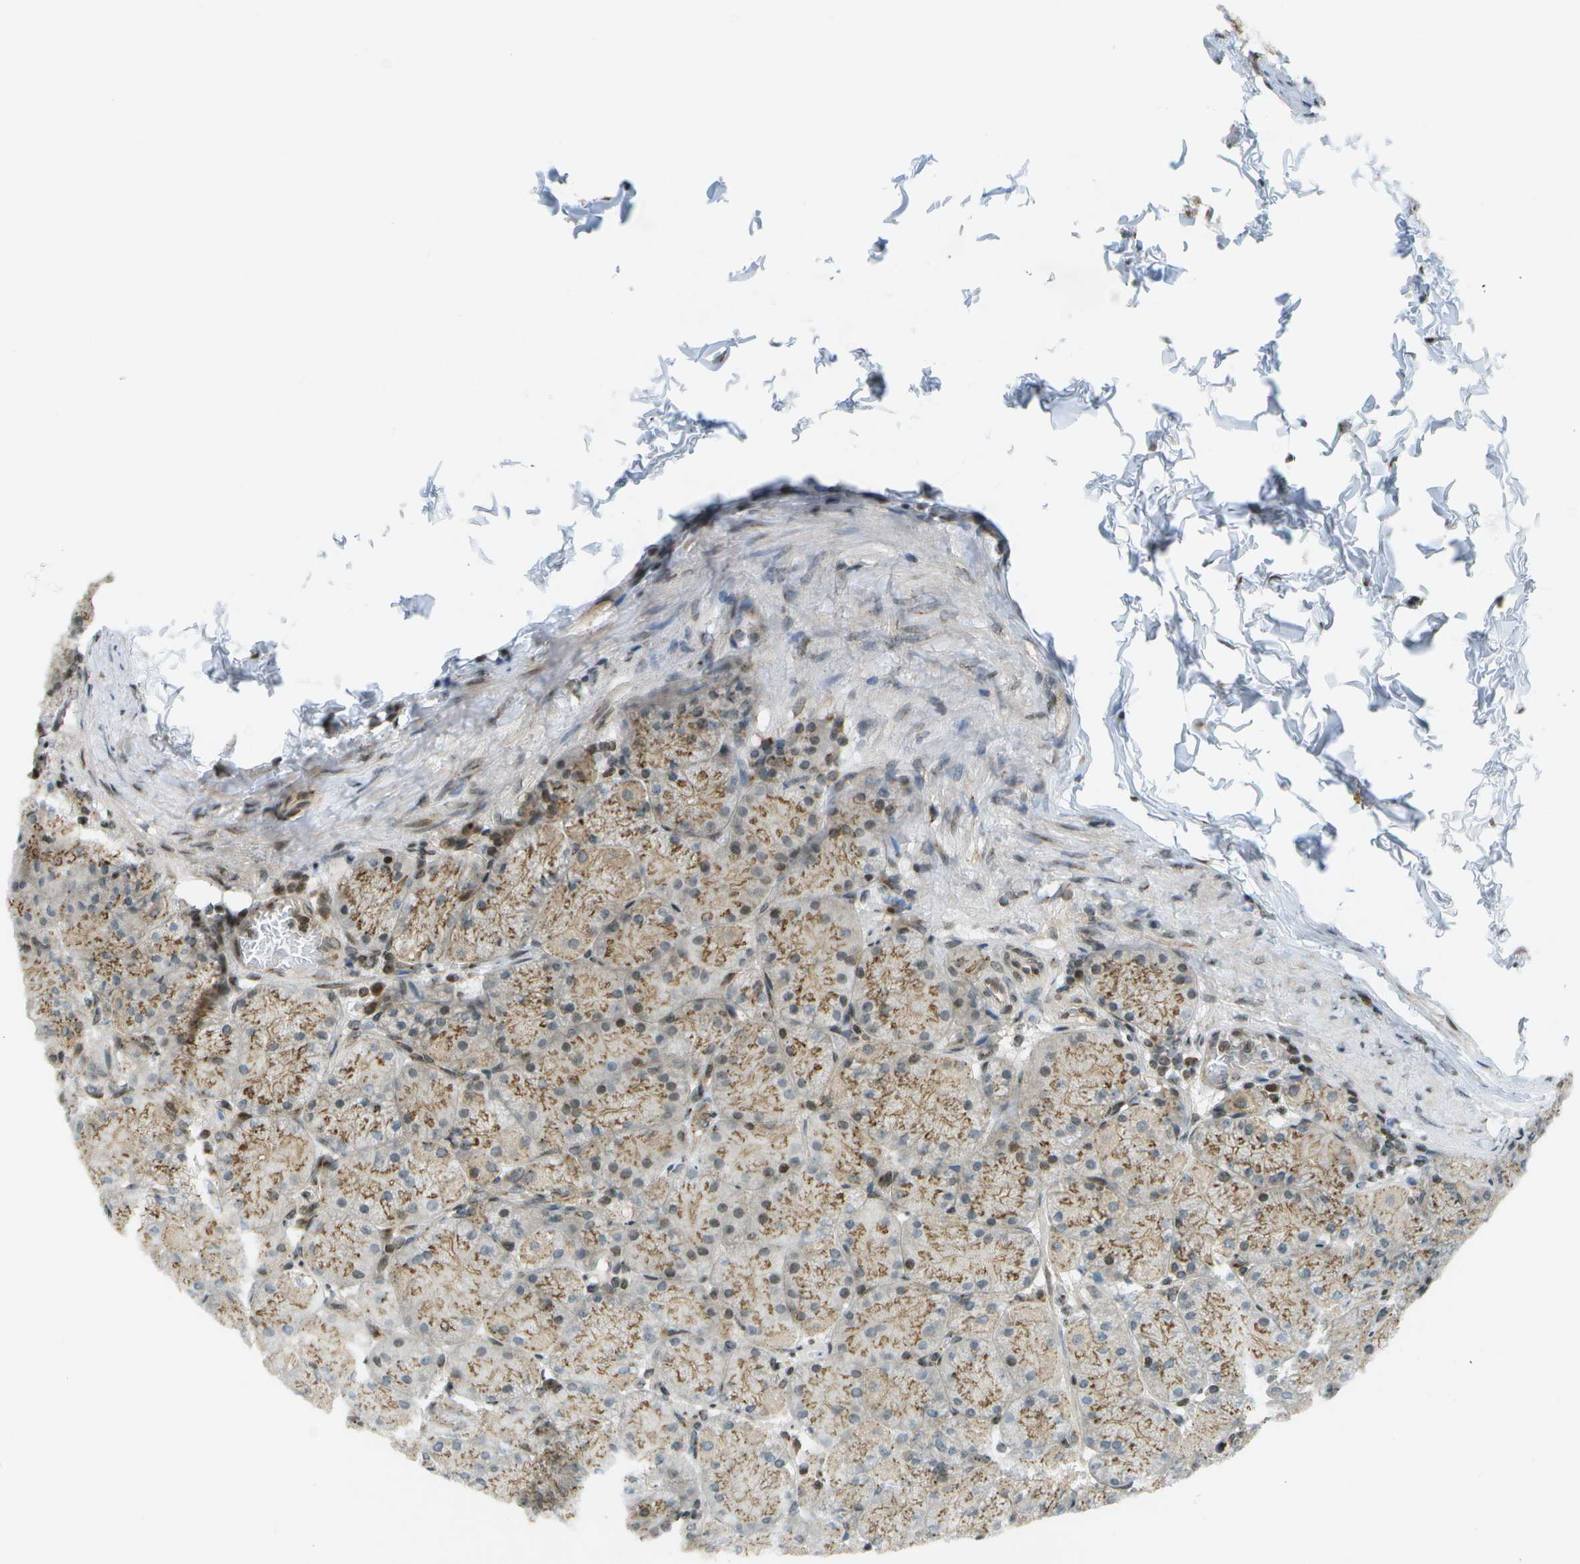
{"staining": {"intensity": "moderate", "quantity": ">75%", "location": "cytoplasmic/membranous,nuclear"}, "tissue": "stomach", "cell_type": "Glandular cells", "image_type": "normal", "snomed": [{"axis": "morphology", "description": "Normal tissue, NOS"}, {"axis": "topography", "description": "Stomach, upper"}], "caption": "The micrograph demonstrates staining of benign stomach, revealing moderate cytoplasmic/membranous,nuclear protein positivity (brown color) within glandular cells.", "gene": "EVC", "patient": {"sex": "female", "age": 56}}